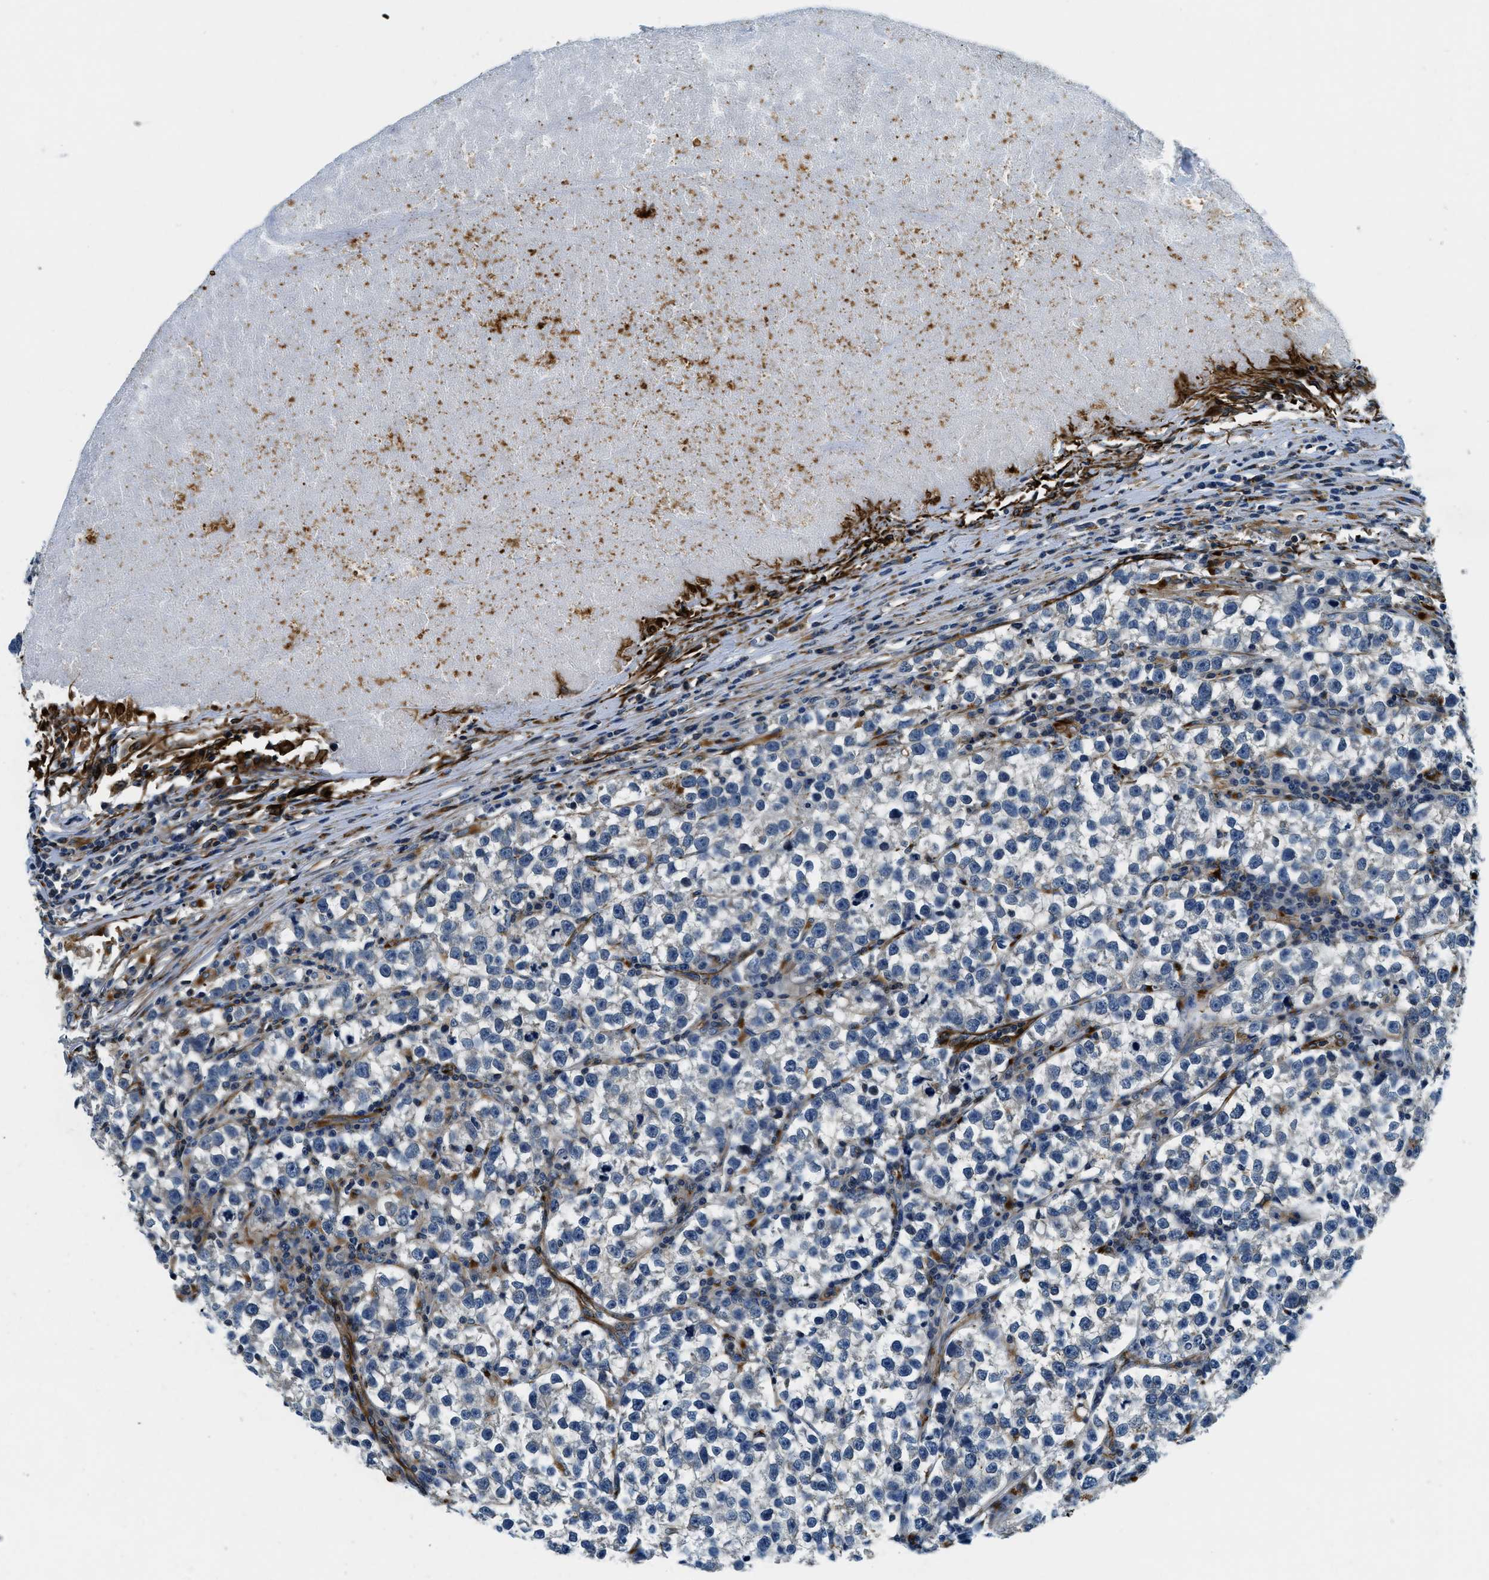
{"staining": {"intensity": "negative", "quantity": "none", "location": "none"}, "tissue": "testis cancer", "cell_type": "Tumor cells", "image_type": "cancer", "snomed": [{"axis": "morphology", "description": "Normal tissue, NOS"}, {"axis": "morphology", "description": "Seminoma, NOS"}, {"axis": "topography", "description": "Testis"}], "caption": "This image is of testis cancer stained with IHC to label a protein in brown with the nuclei are counter-stained blue. There is no positivity in tumor cells.", "gene": "GNS", "patient": {"sex": "male", "age": 43}}